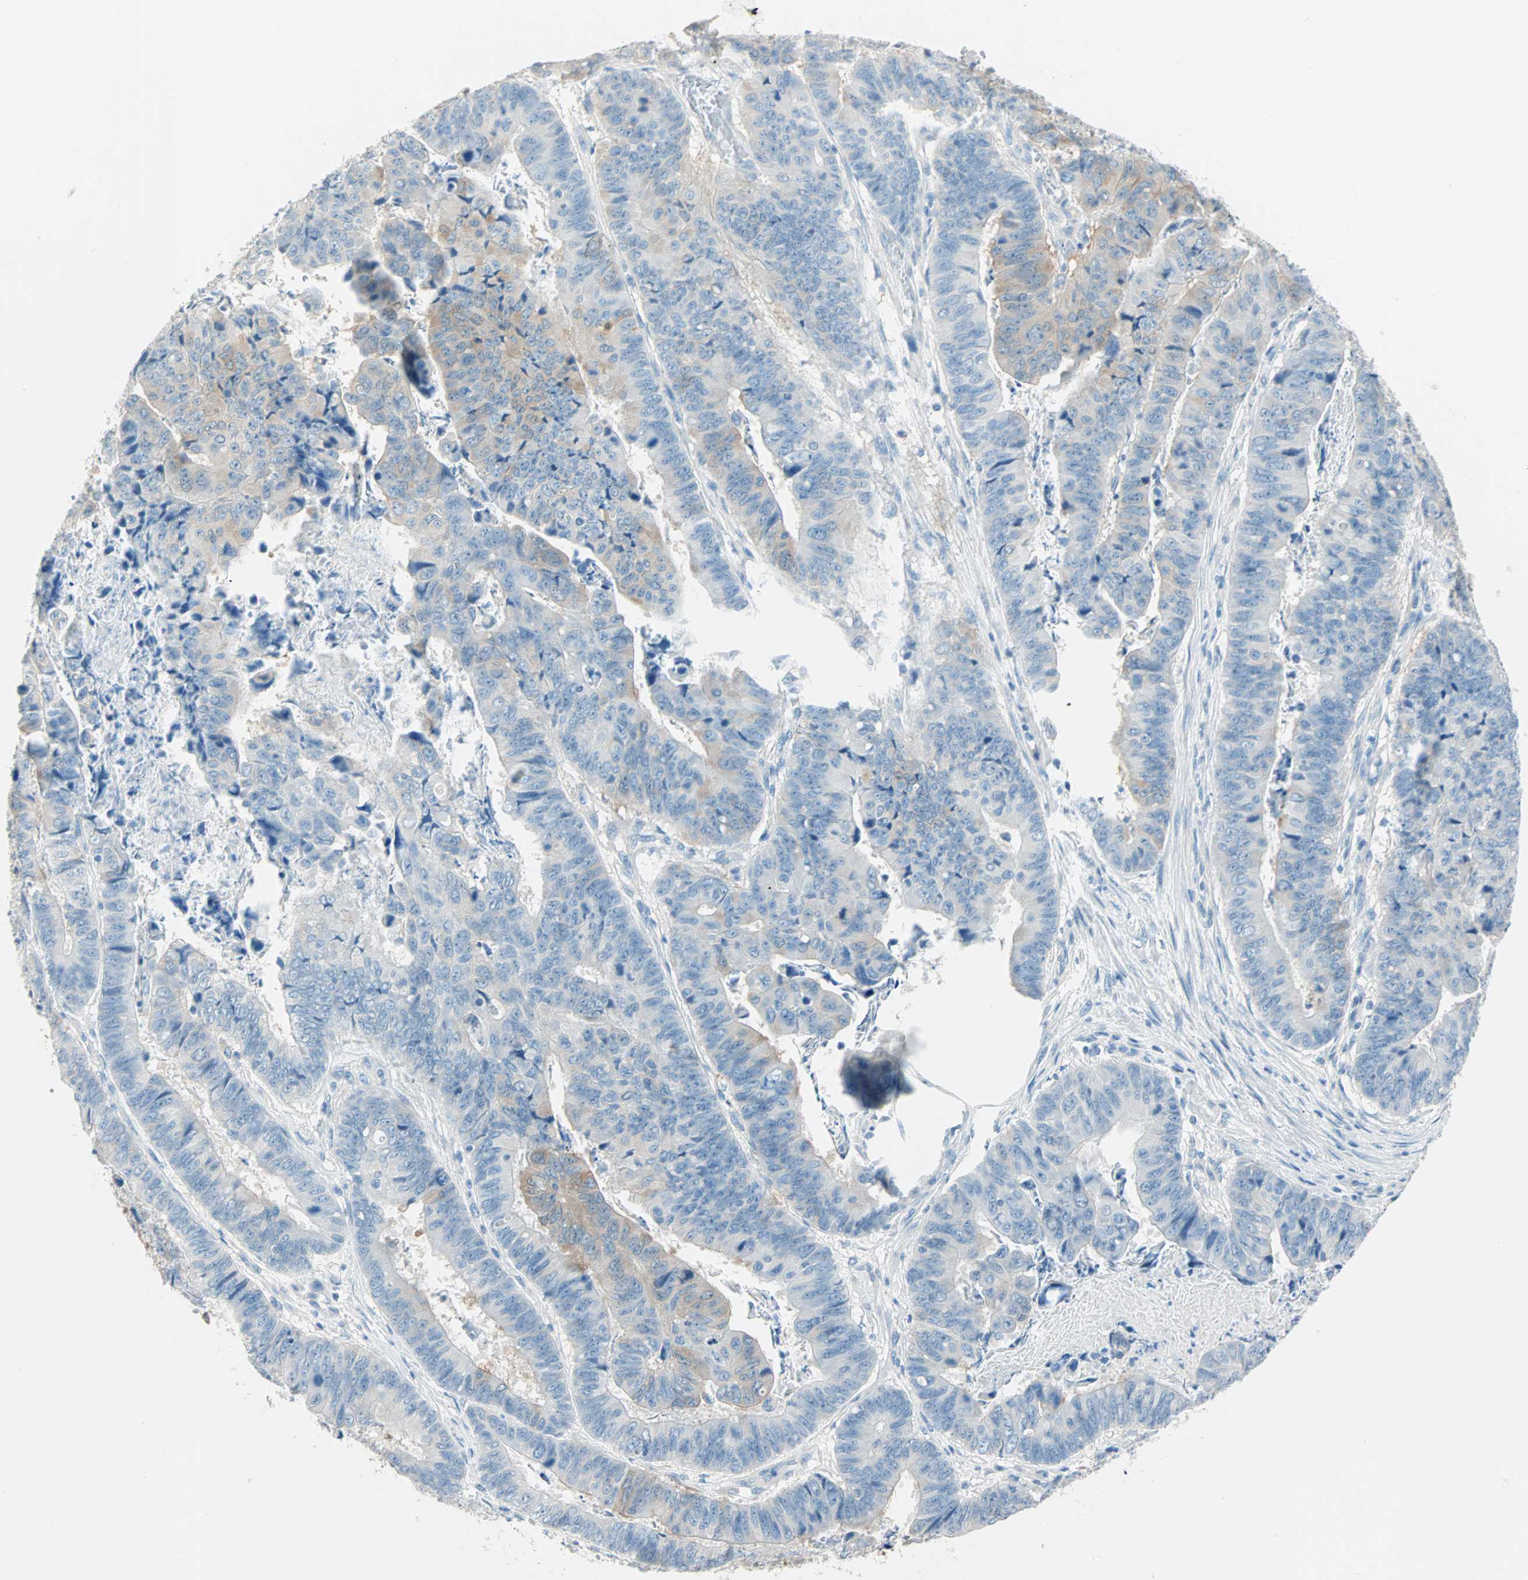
{"staining": {"intensity": "weak", "quantity": "25%-75%", "location": "cytoplasmic/membranous"}, "tissue": "stomach cancer", "cell_type": "Tumor cells", "image_type": "cancer", "snomed": [{"axis": "morphology", "description": "Adenocarcinoma, NOS"}, {"axis": "topography", "description": "Stomach, lower"}], "caption": "The immunohistochemical stain shows weak cytoplasmic/membranous staining in tumor cells of stomach adenocarcinoma tissue.", "gene": "ATF6", "patient": {"sex": "male", "age": 77}}